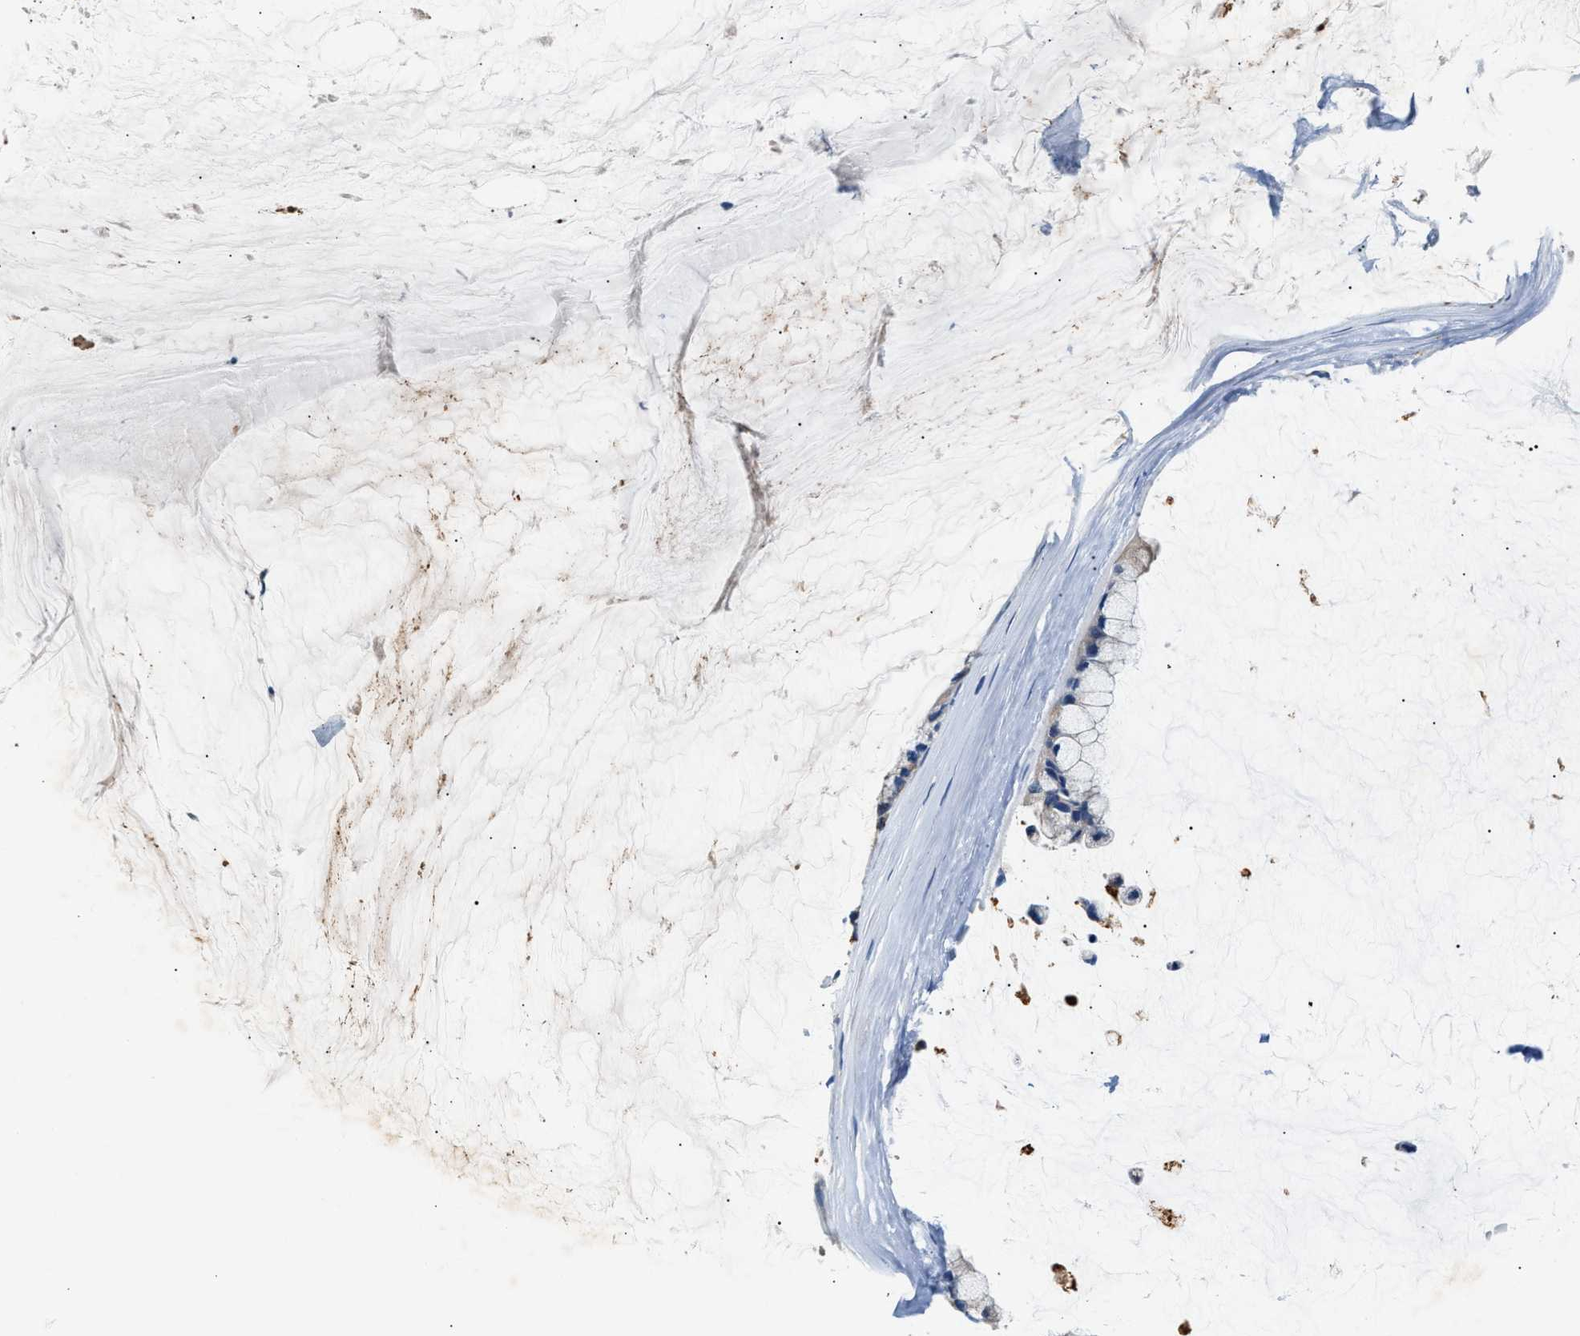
{"staining": {"intensity": "weak", "quantity": "<25%", "location": "cytoplasmic/membranous"}, "tissue": "ovarian cancer", "cell_type": "Tumor cells", "image_type": "cancer", "snomed": [{"axis": "morphology", "description": "Cystadenocarcinoma, mucinous, NOS"}, {"axis": "topography", "description": "Ovary"}], "caption": "IHC histopathology image of neoplastic tissue: human ovarian mucinous cystadenocarcinoma stained with DAB reveals no significant protein expression in tumor cells.", "gene": "TUT7", "patient": {"sex": "female", "age": 39}}